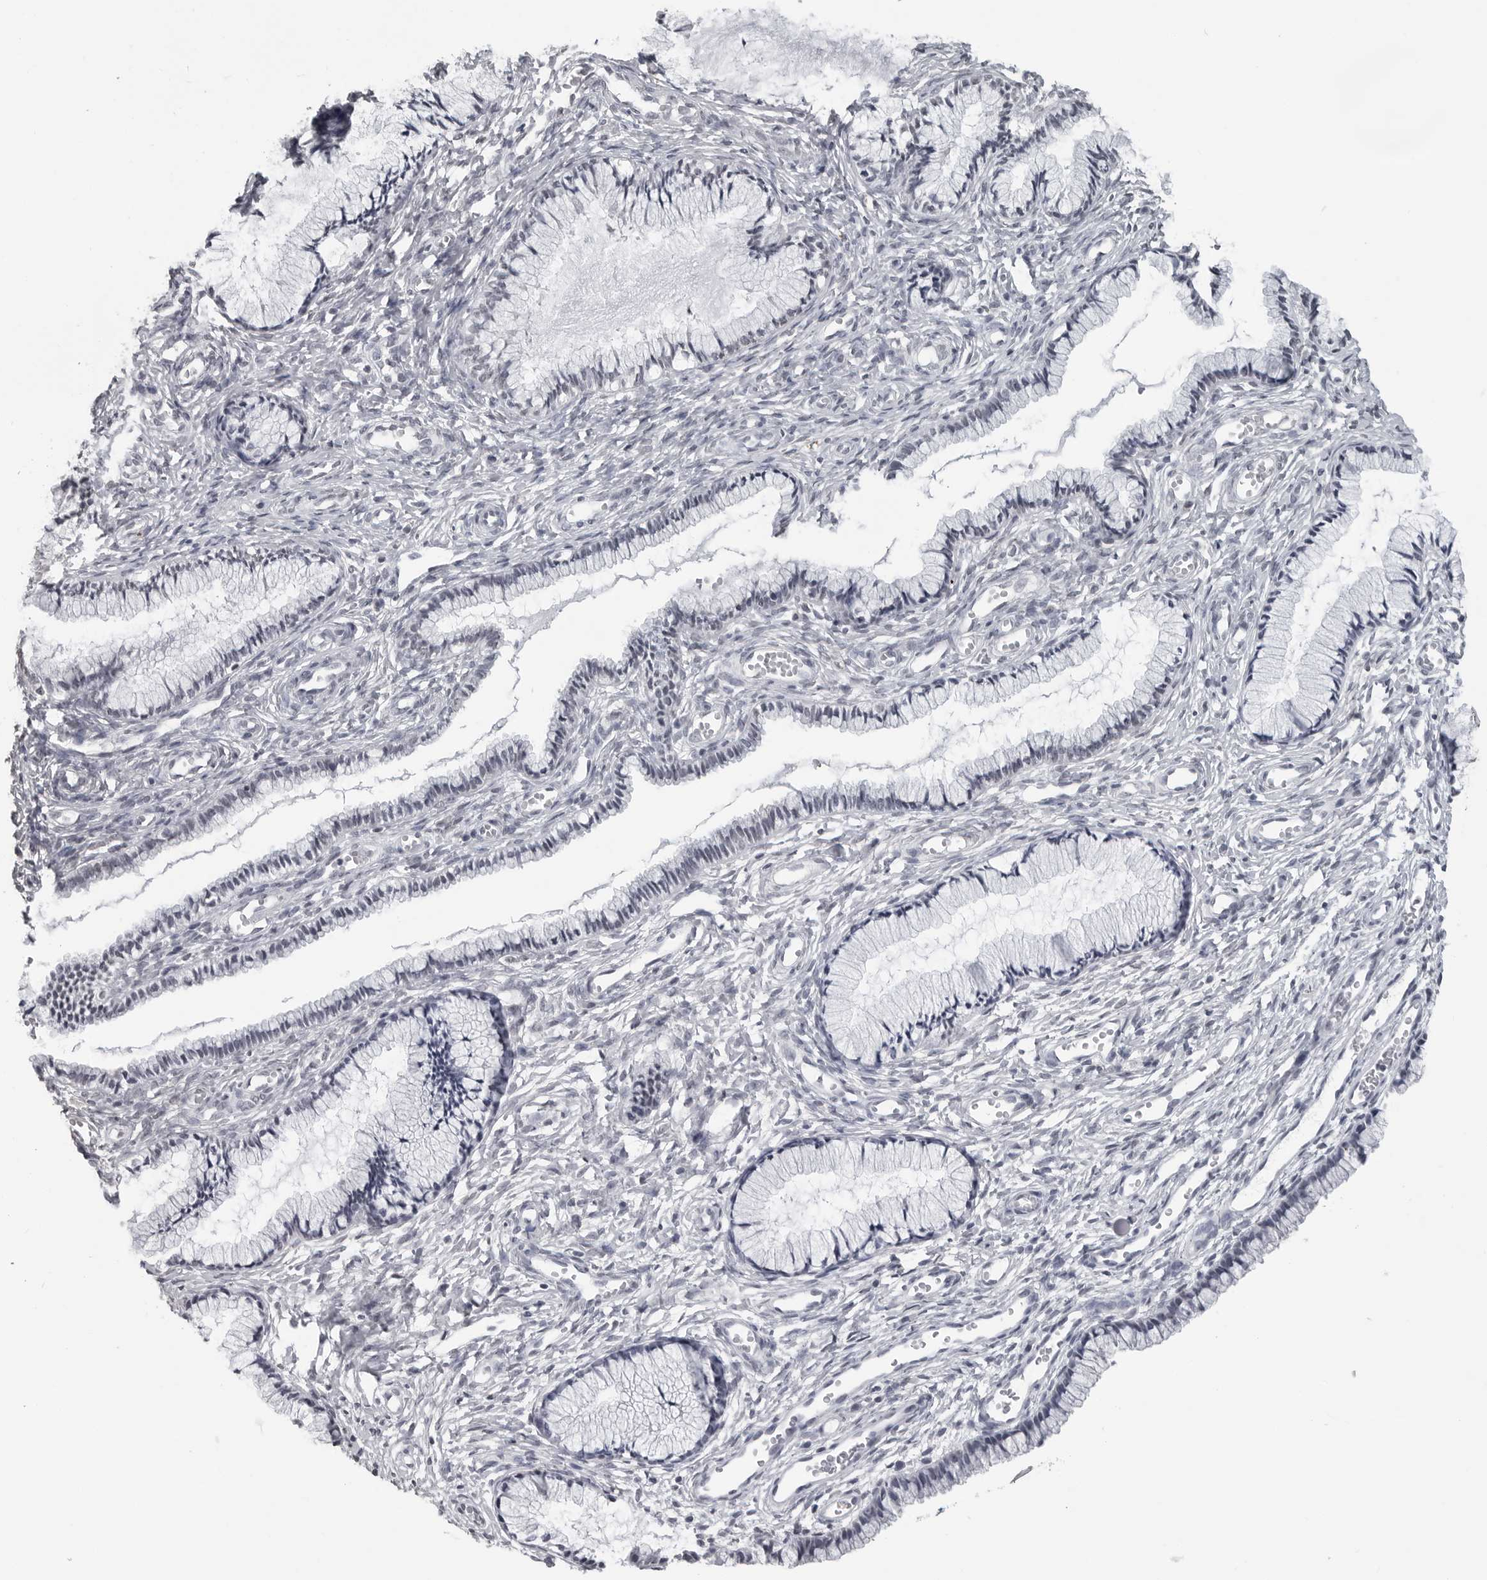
{"staining": {"intensity": "negative", "quantity": "none", "location": "none"}, "tissue": "cervix", "cell_type": "Glandular cells", "image_type": "normal", "snomed": [{"axis": "morphology", "description": "Normal tissue, NOS"}, {"axis": "topography", "description": "Cervix"}], "caption": "Immunohistochemical staining of unremarkable human cervix displays no significant positivity in glandular cells. The staining is performed using DAB (3,3'-diaminobenzidine) brown chromogen with nuclei counter-stained in using hematoxylin.", "gene": "DDX54", "patient": {"sex": "female", "age": 27}}